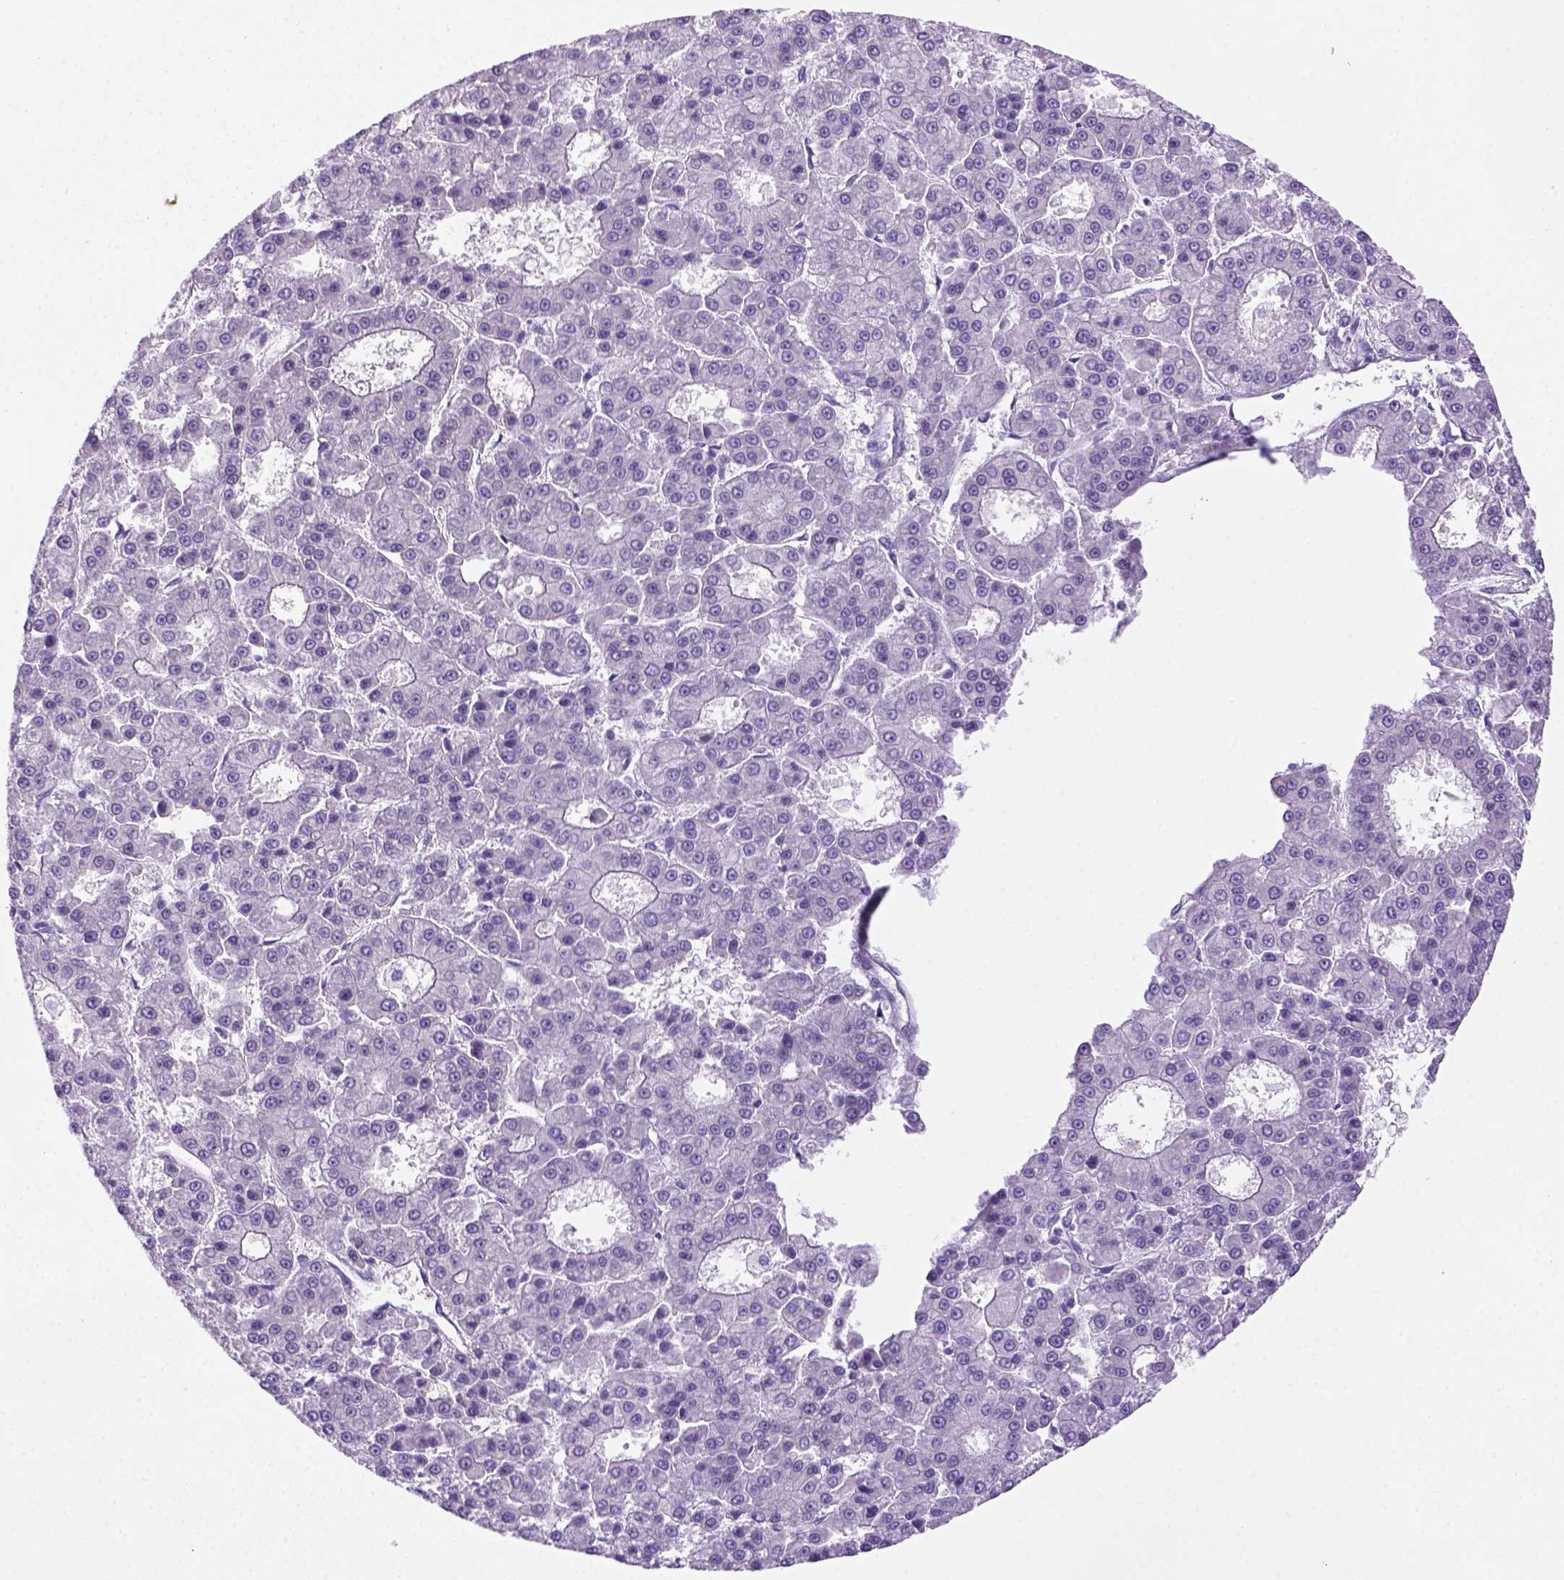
{"staining": {"intensity": "negative", "quantity": "none", "location": "none"}, "tissue": "liver cancer", "cell_type": "Tumor cells", "image_type": "cancer", "snomed": [{"axis": "morphology", "description": "Carcinoma, Hepatocellular, NOS"}, {"axis": "topography", "description": "Liver"}], "caption": "Immunohistochemistry (IHC) image of neoplastic tissue: liver hepatocellular carcinoma stained with DAB shows no significant protein staining in tumor cells. (Brightfield microscopy of DAB IHC at high magnification).", "gene": "DNAH11", "patient": {"sex": "male", "age": 70}}